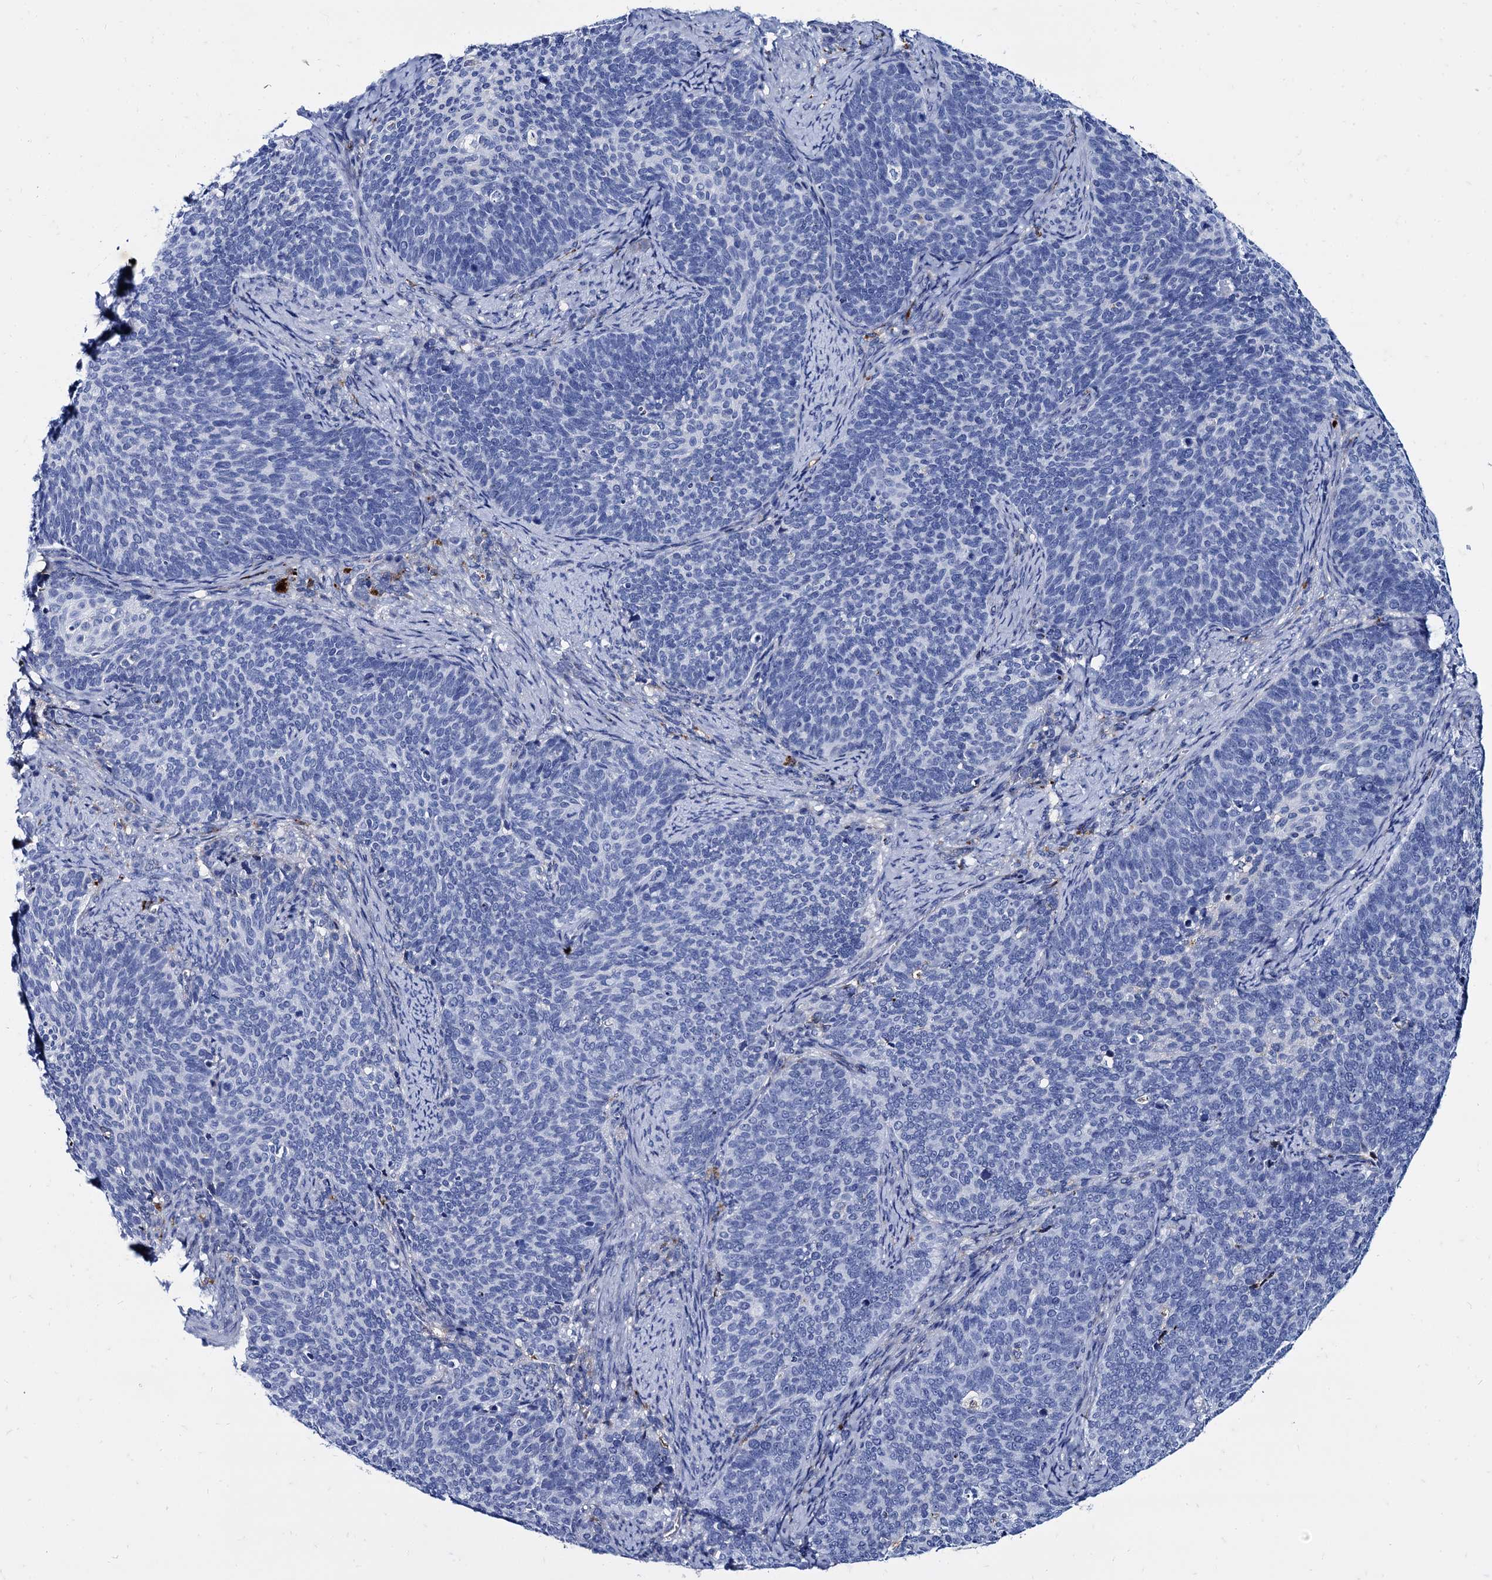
{"staining": {"intensity": "negative", "quantity": "none", "location": "none"}, "tissue": "cervical cancer", "cell_type": "Tumor cells", "image_type": "cancer", "snomed": [{"axis": "morphology", "description": "Squamous cell carcinoma, NOS"}, {"axis": "topography", "description": "Cervix"}], "caption": "Immunohistochemical staining of cervical cancer displays no significant expression in tumor cells.", "gene": "APOD", "patient": {"sex": "female", "age": 41}}